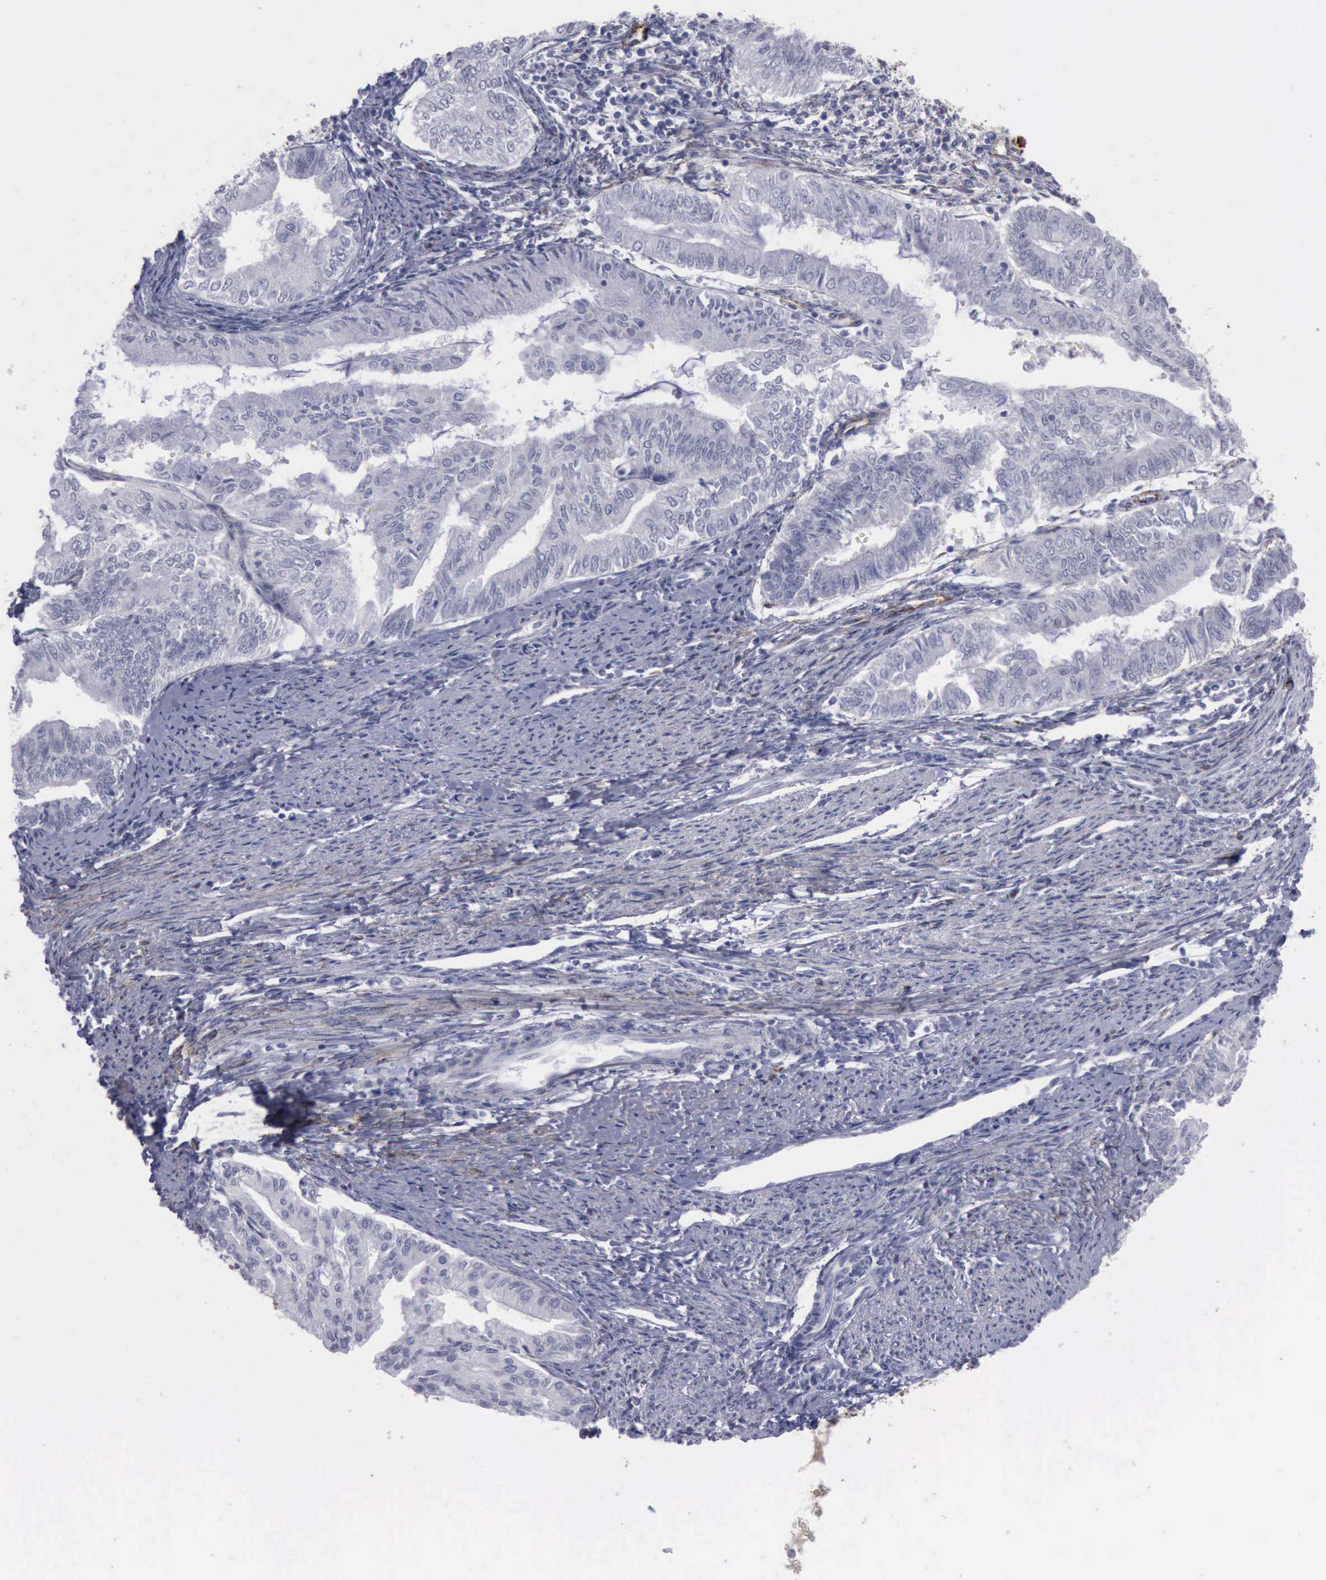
{"staining": {"intensity": "negative", "quantity": "none", "location": "none"}, "tissue": "endometrial cancer", "cell_type": "Tumor cells", "image_type": "cancer", "snomed": [{"axis": "morphology", "description": "Adenocarcinoma, NOS"}, {"axis": "topography", "description": "Endometrium"}], "caption": "The photomicrograph demonstrates no significant expression in tumor cells of adenocarcinoma (endometrial).", "gene": "CDH2", "patient": {"sex": "female", "age": 66}}